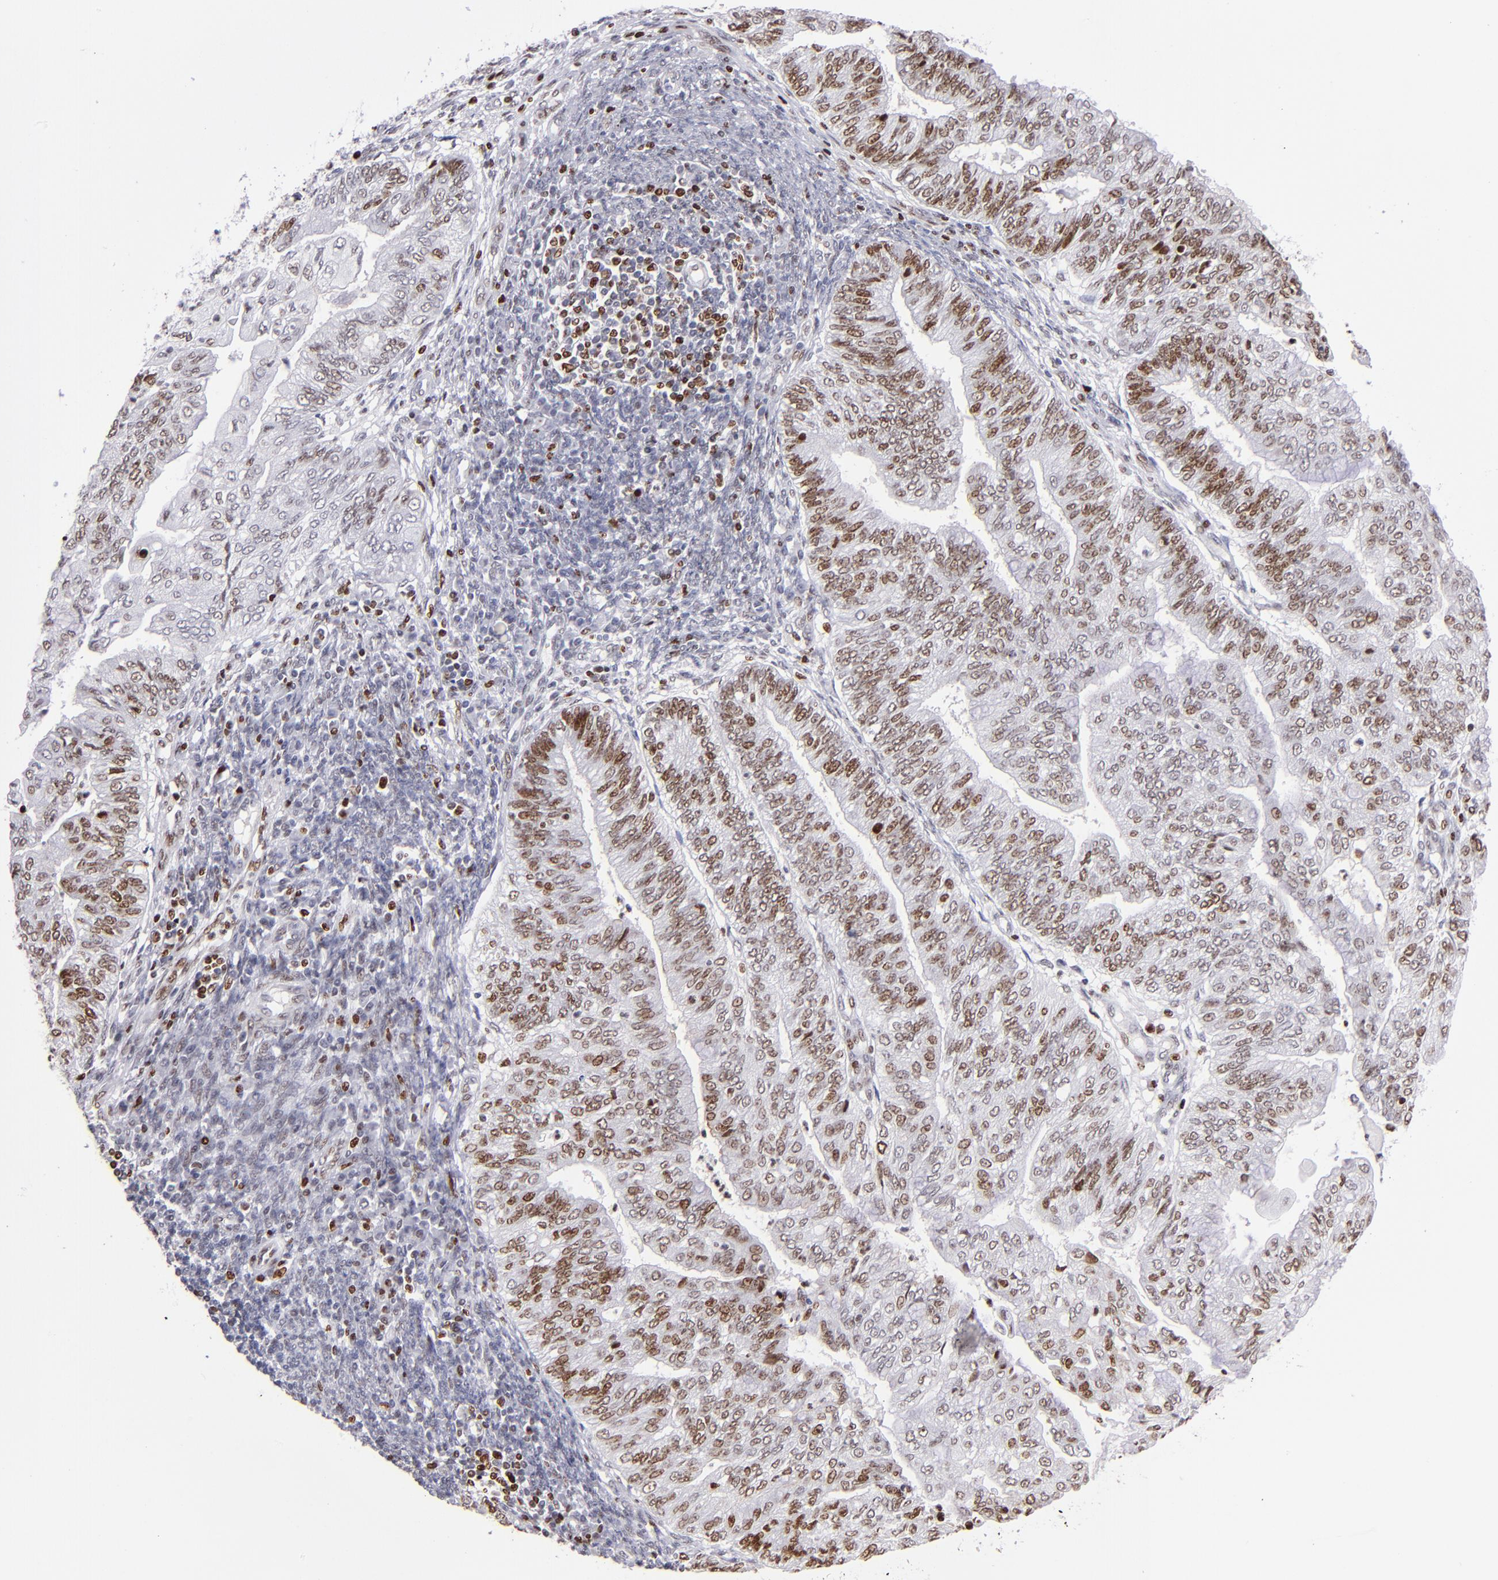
{"staining": {"intensity": "moderate", "quantity": ">75%", "location": "nuclear"}, "tissue": "endometrial cancer", "cell_type": "Tumor cells", "image_type": "cancer", "snomed": [{"axis": "morphology", "description": "Adenocarcinoma, NOS"}, {"axis": "topography", "description": "Endometrium"}], "caption": "Immunohistochemistry (DAB (3,3'-diaminobenzidine)) staining of endometrial cancer (adenocarcinoma) demonstrates moderate nuclear protein expression in approximately >75% of tumor cells.", "gene": "POLA1", "patient": {"sex": "female", "age": 59}}